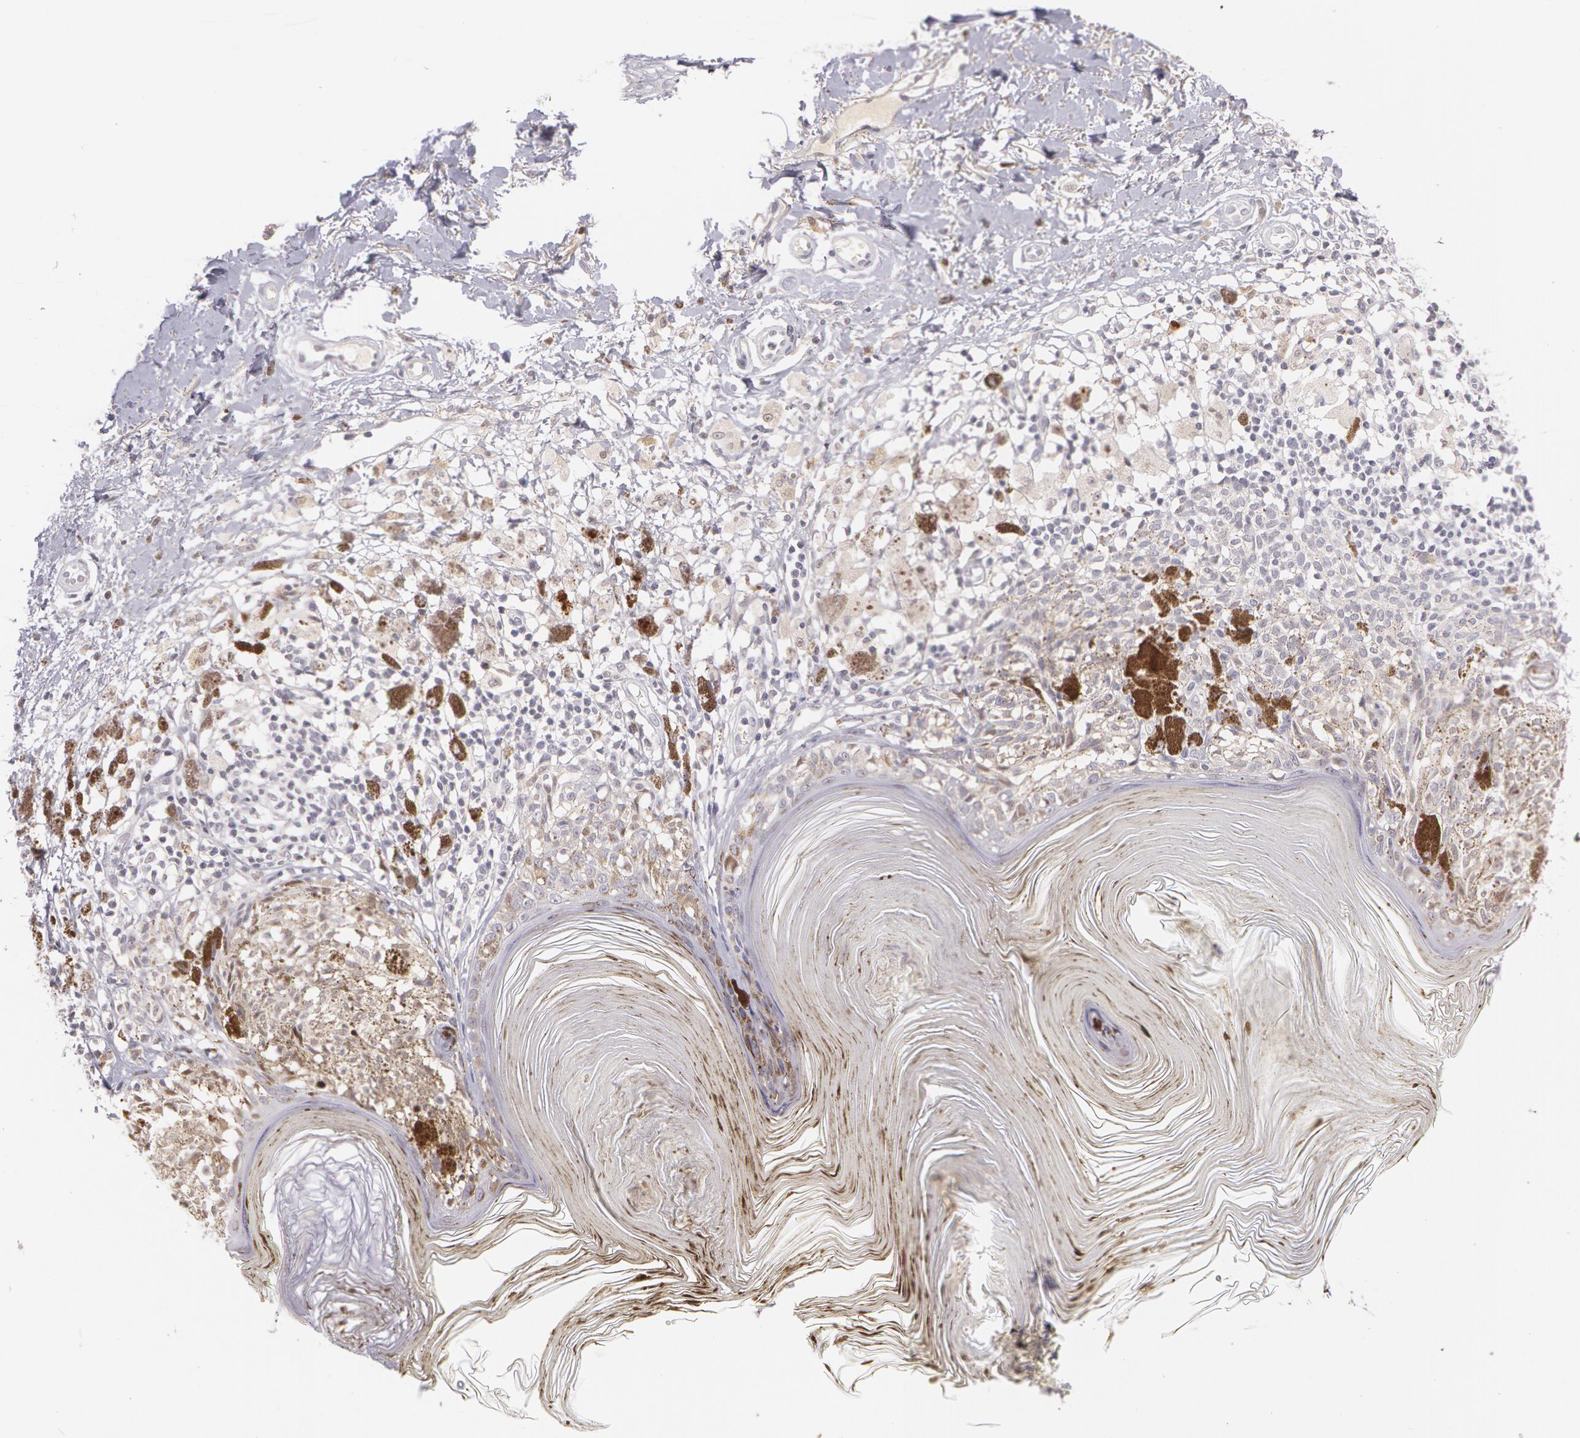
{"staining": {"intensity": "negative", "quantity": "none", "location": "none"}, "tissue": "melanoma", "cell_type": "Tumor cells", "image_type": "cancer", "snomed": [{"axis": "morphology", "description": "Malignant melanoma, NOS"}, {"axis": "topography", "description": "Skin"}], "caption": "DAB immunohistochemical staining of human malignant melanoma exhibits no significant positivity in tumor cells.", "gene": "LBP", "patient": {"sex": "male", "age": 88}}